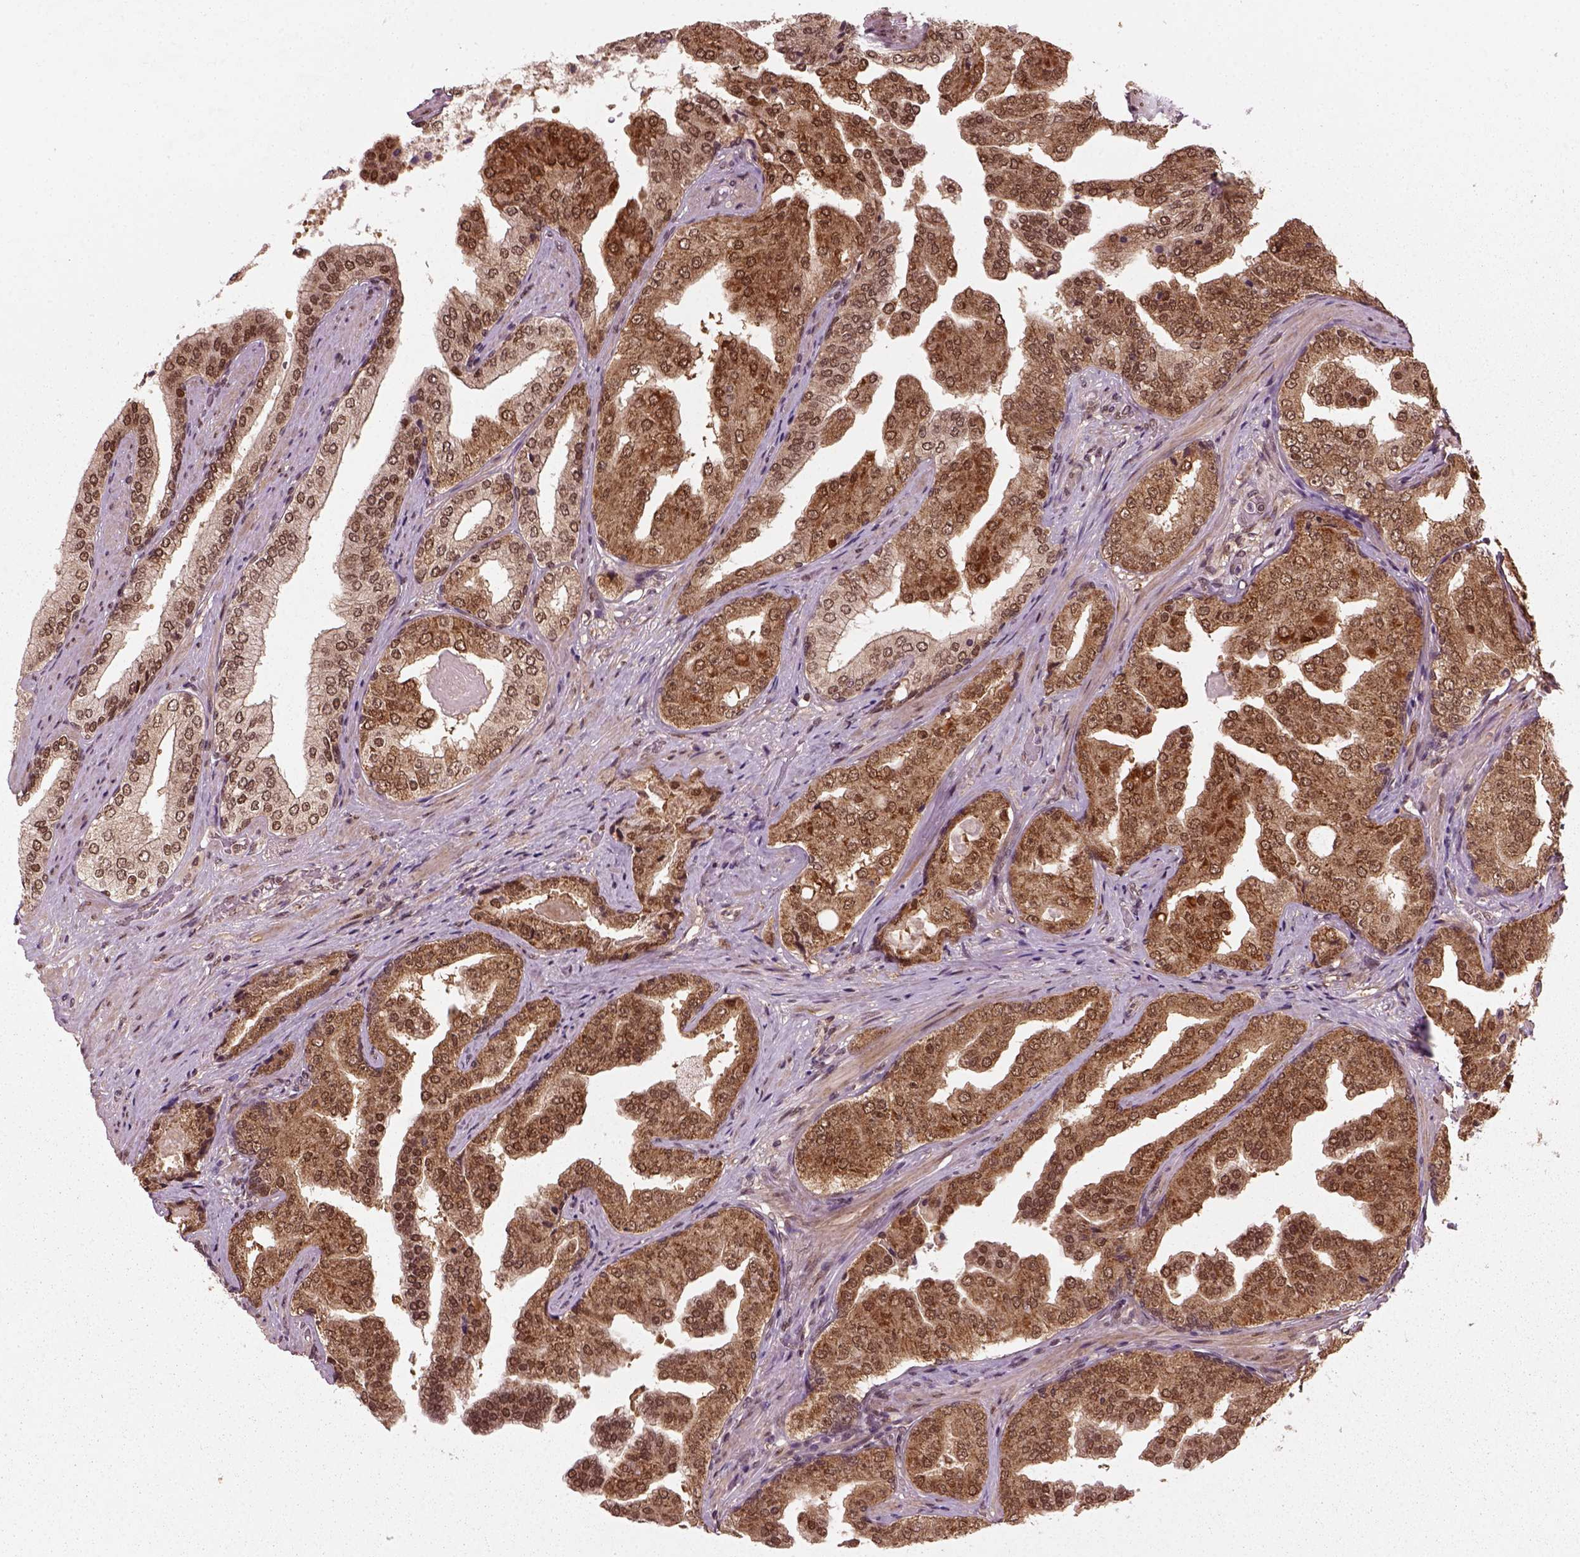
{"staining": {"intensity": "moderate", "quantity": ">75%", "location": "cytoplasmic/membranous,nuclear"}, "tissue": "prostate cancer", "cell_type": "Tumor cells", "image_type": "cancer", "snomed": [{"axis": "morphology", "description": "Adenocarcinoma, Low grade"}, {"axis": "topography", "description": "Prostate and seminal vesicle, NOS"}], "caption": "Immunohistochemical staining of human prostate low-grade adenocarcinoma demonstrates medium levels of moderate cytoplasmic/membranous and nuclear protein staining in approximately >75% of tumor cells.", "gene": "NUDT9", "patient": {"sex": "male", "age": 61}}